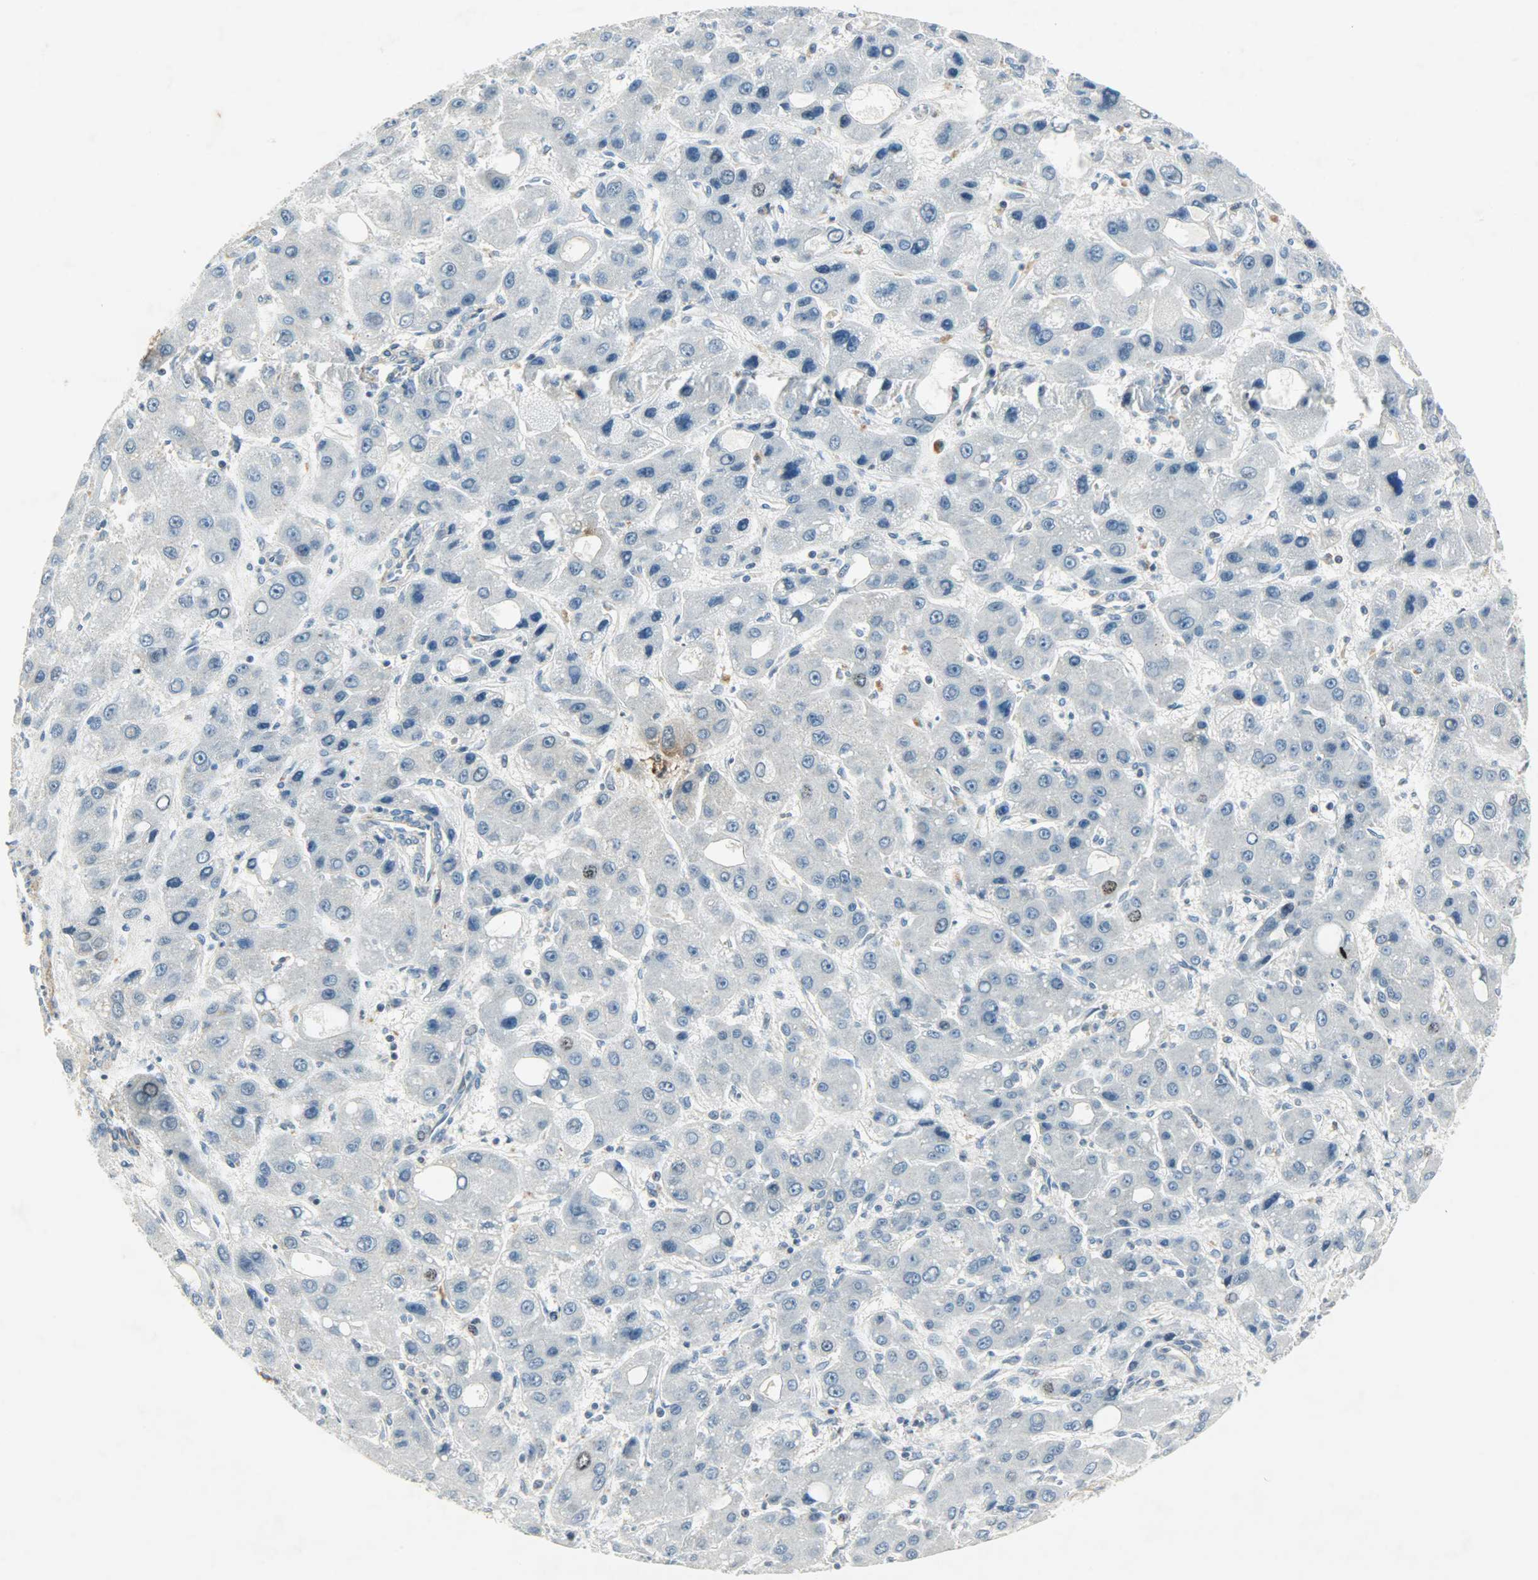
{"staining": {"intensity": "weak", "quantity": "<25%", "location": "nuclear"}, "tissue": "liver cancer", "cell_type": "Tumor cells", "image_type": "cancer", "snomed": [{"axis": "morphology", "description": "Carcinoma, Hepatocellular, NOS"}, {"axis": "topography", "description": "Liver"}], "caption": "Tumor cells show no significant expression in liver cancer.", "gene": "AURKB", "patient": {"sex": "male", "age": 55}}